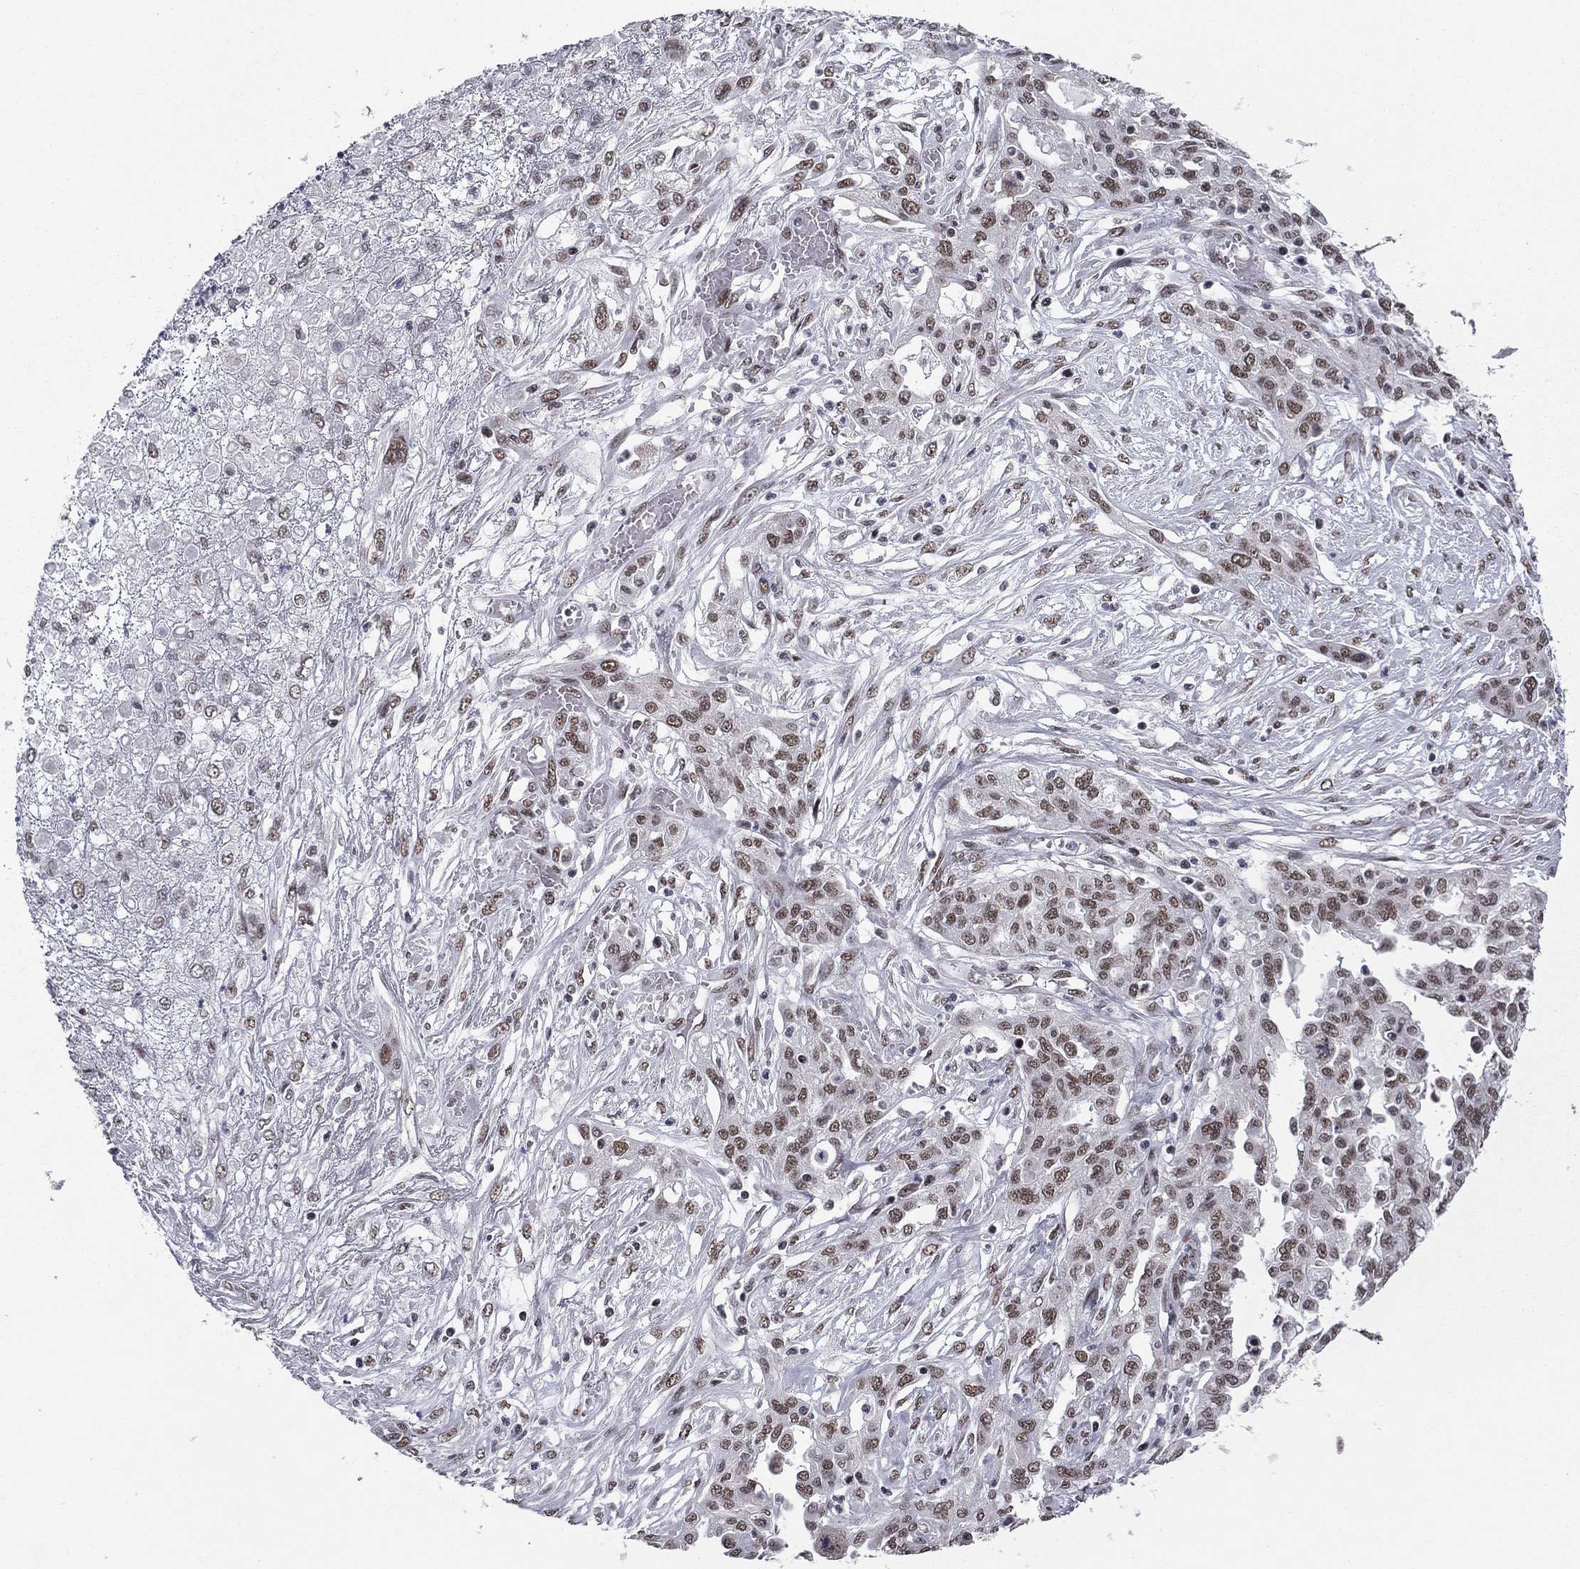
{"staining": {"intensity": "moderate", "quantity": "25%-75%", "location": "nuclear"}, "tissue": "ovarian cancer", "cell_type": "Tumor cells", "image_type": "cancer", "snomed": [{"axis": "morphology", "description": "Cystadenocarcinoma, serous, NOS"}, {"axis": "topography", "description": "Ovary"}], "caption": "Protein staining displays moderate nuclear staining in about 25%-75% of tumor cells in ovarian serous cystadenocarcinoma.", "gene": "ETV5", "patient": {"sex": "female", "age": 67}}